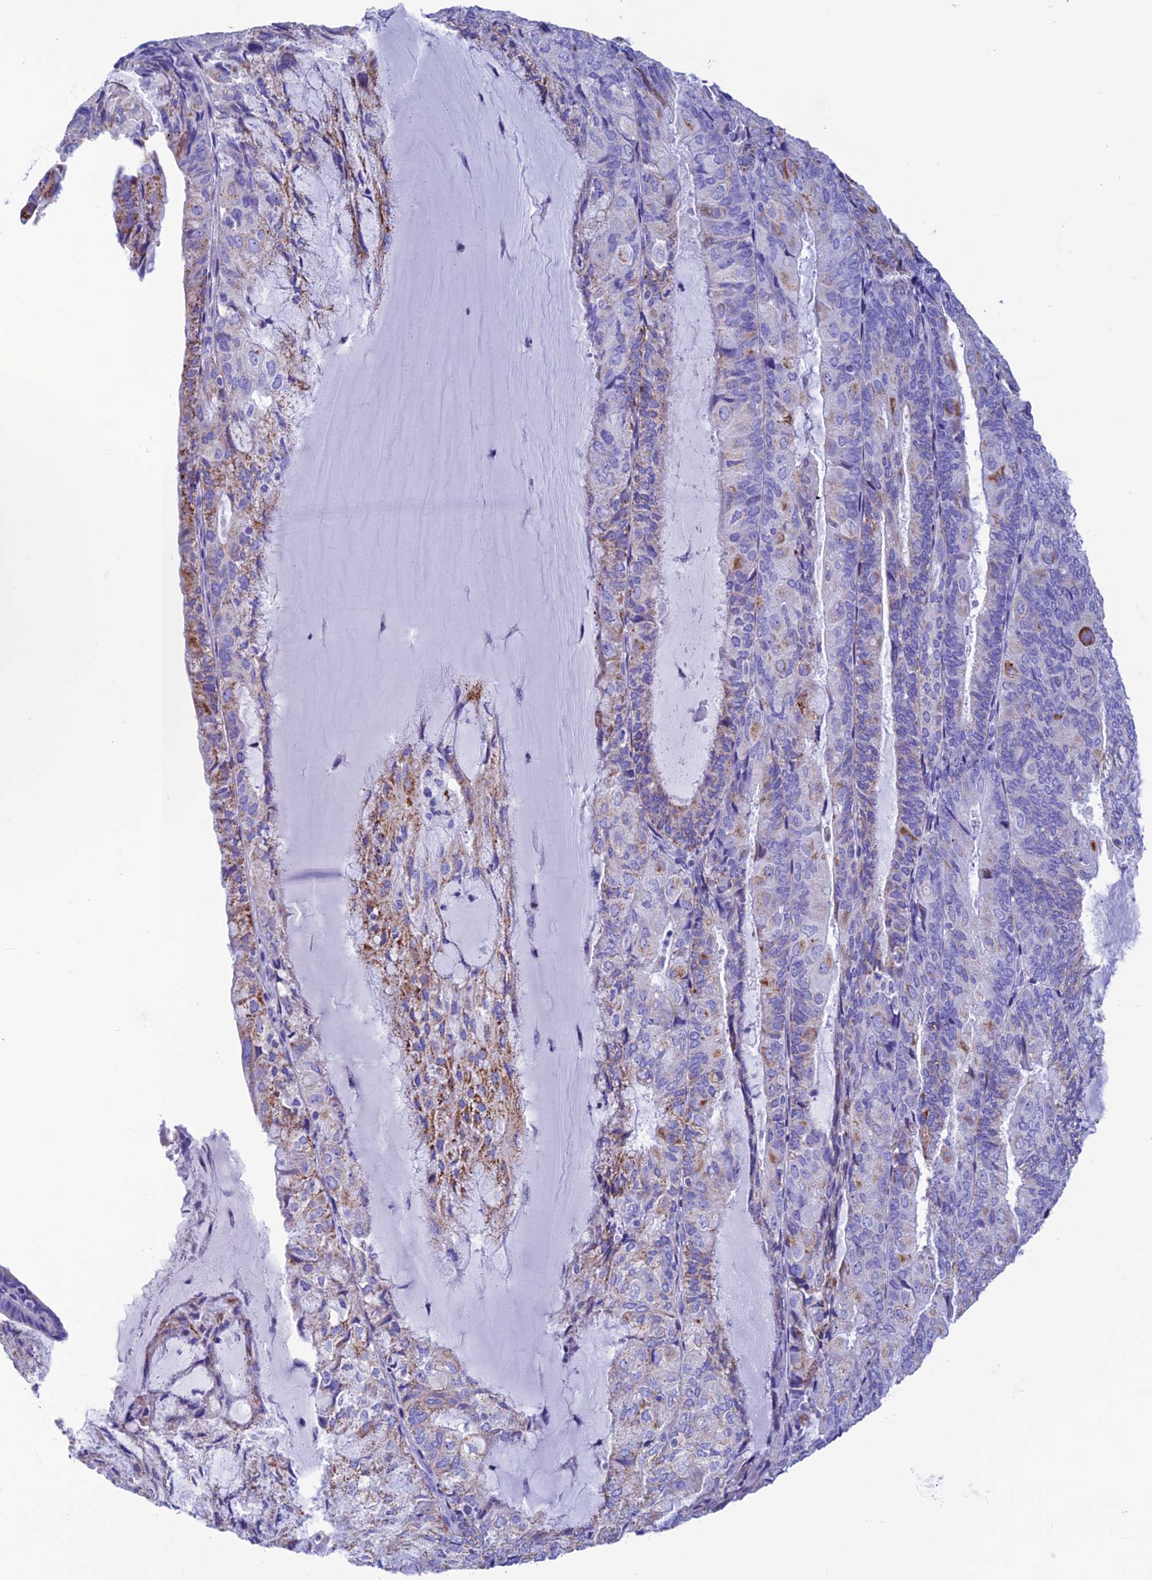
{"staining": {"intensity": "moderate", "quantity": "<25%", "location": "cytoplasmic/membranous"}, "tissue": "endometrial cancer", "cell_type": "Tumor cells", "image_type": "cancer", "snomed": [{"axis": "morphology", "description": "Adenocarcinoma, NOS"}, {"axis": "topography", "description": "Endometrium"}], "caption": "The immunohistochemical stain labels moderate cytoplasmic/membranous positivity in tumor cells of endometrial cancer tissue. The protein of interest is stained brown, and the nuclei are stained in blue (DAB IHC with brightfield microscopy, high magnification).", "gene": "NXPE4", "patient": {"sex": "female", "age": 81}}